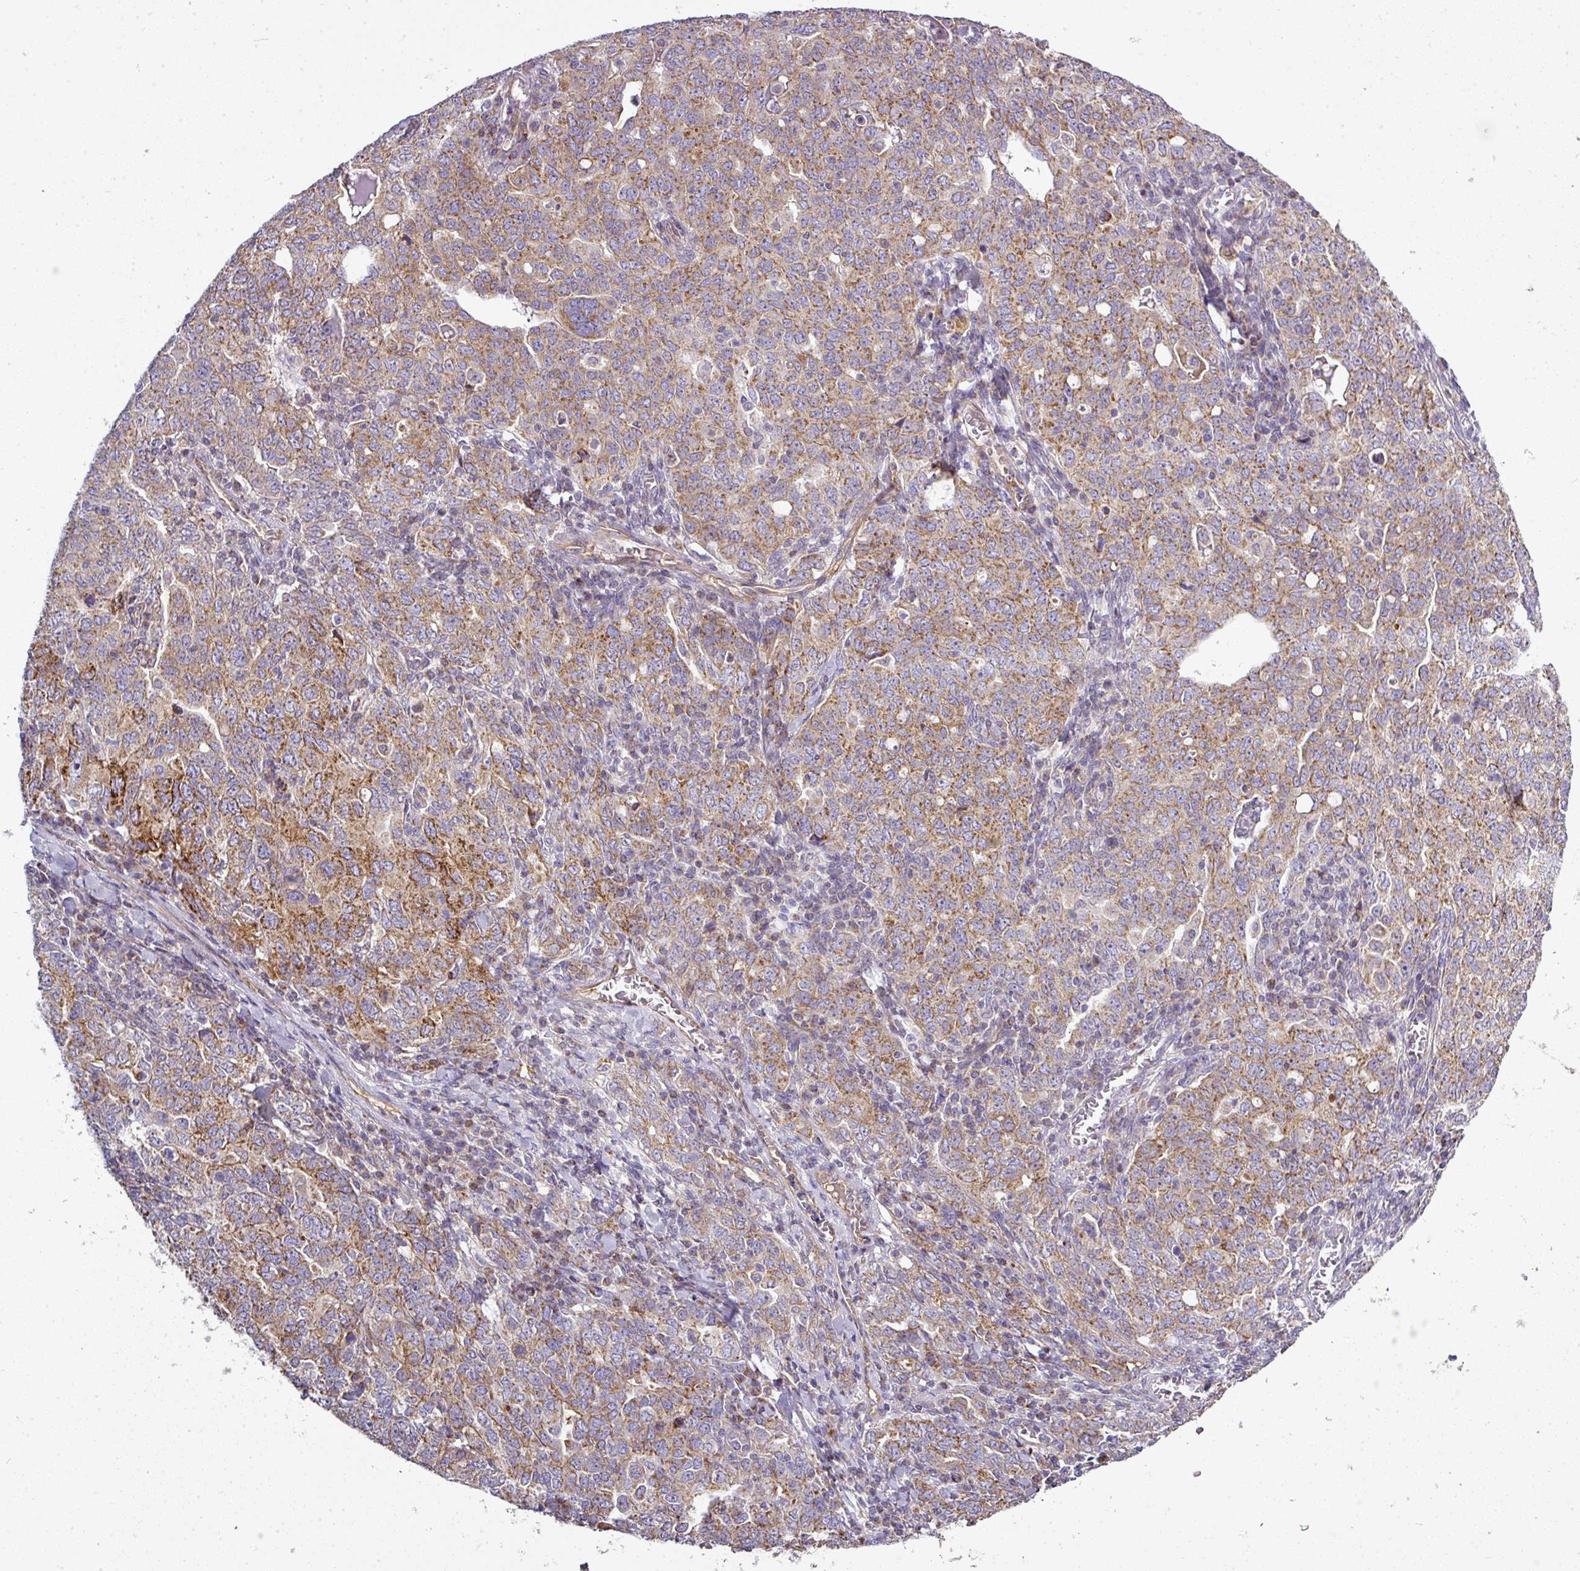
{"staining": {"intensity": "moderate", "quantity": ">75%", "location": "cytoplasmic/membranous"}, "tissue": "ovarian cancer", "cell_type": "Tumor cells", "image_type": "cancer", "snomed": [{"axis": "morphology", "description": "Carcinoma, endometroid"}, {"axis": "topography", "description": "Ovary"}], "caption": "Human endometroid carcinoma (ovarian) stained with a protein marker exhibits moderate staining in tumor cells.", "gene": "GAN", "patient": {"sex": "female", "age": 62}}